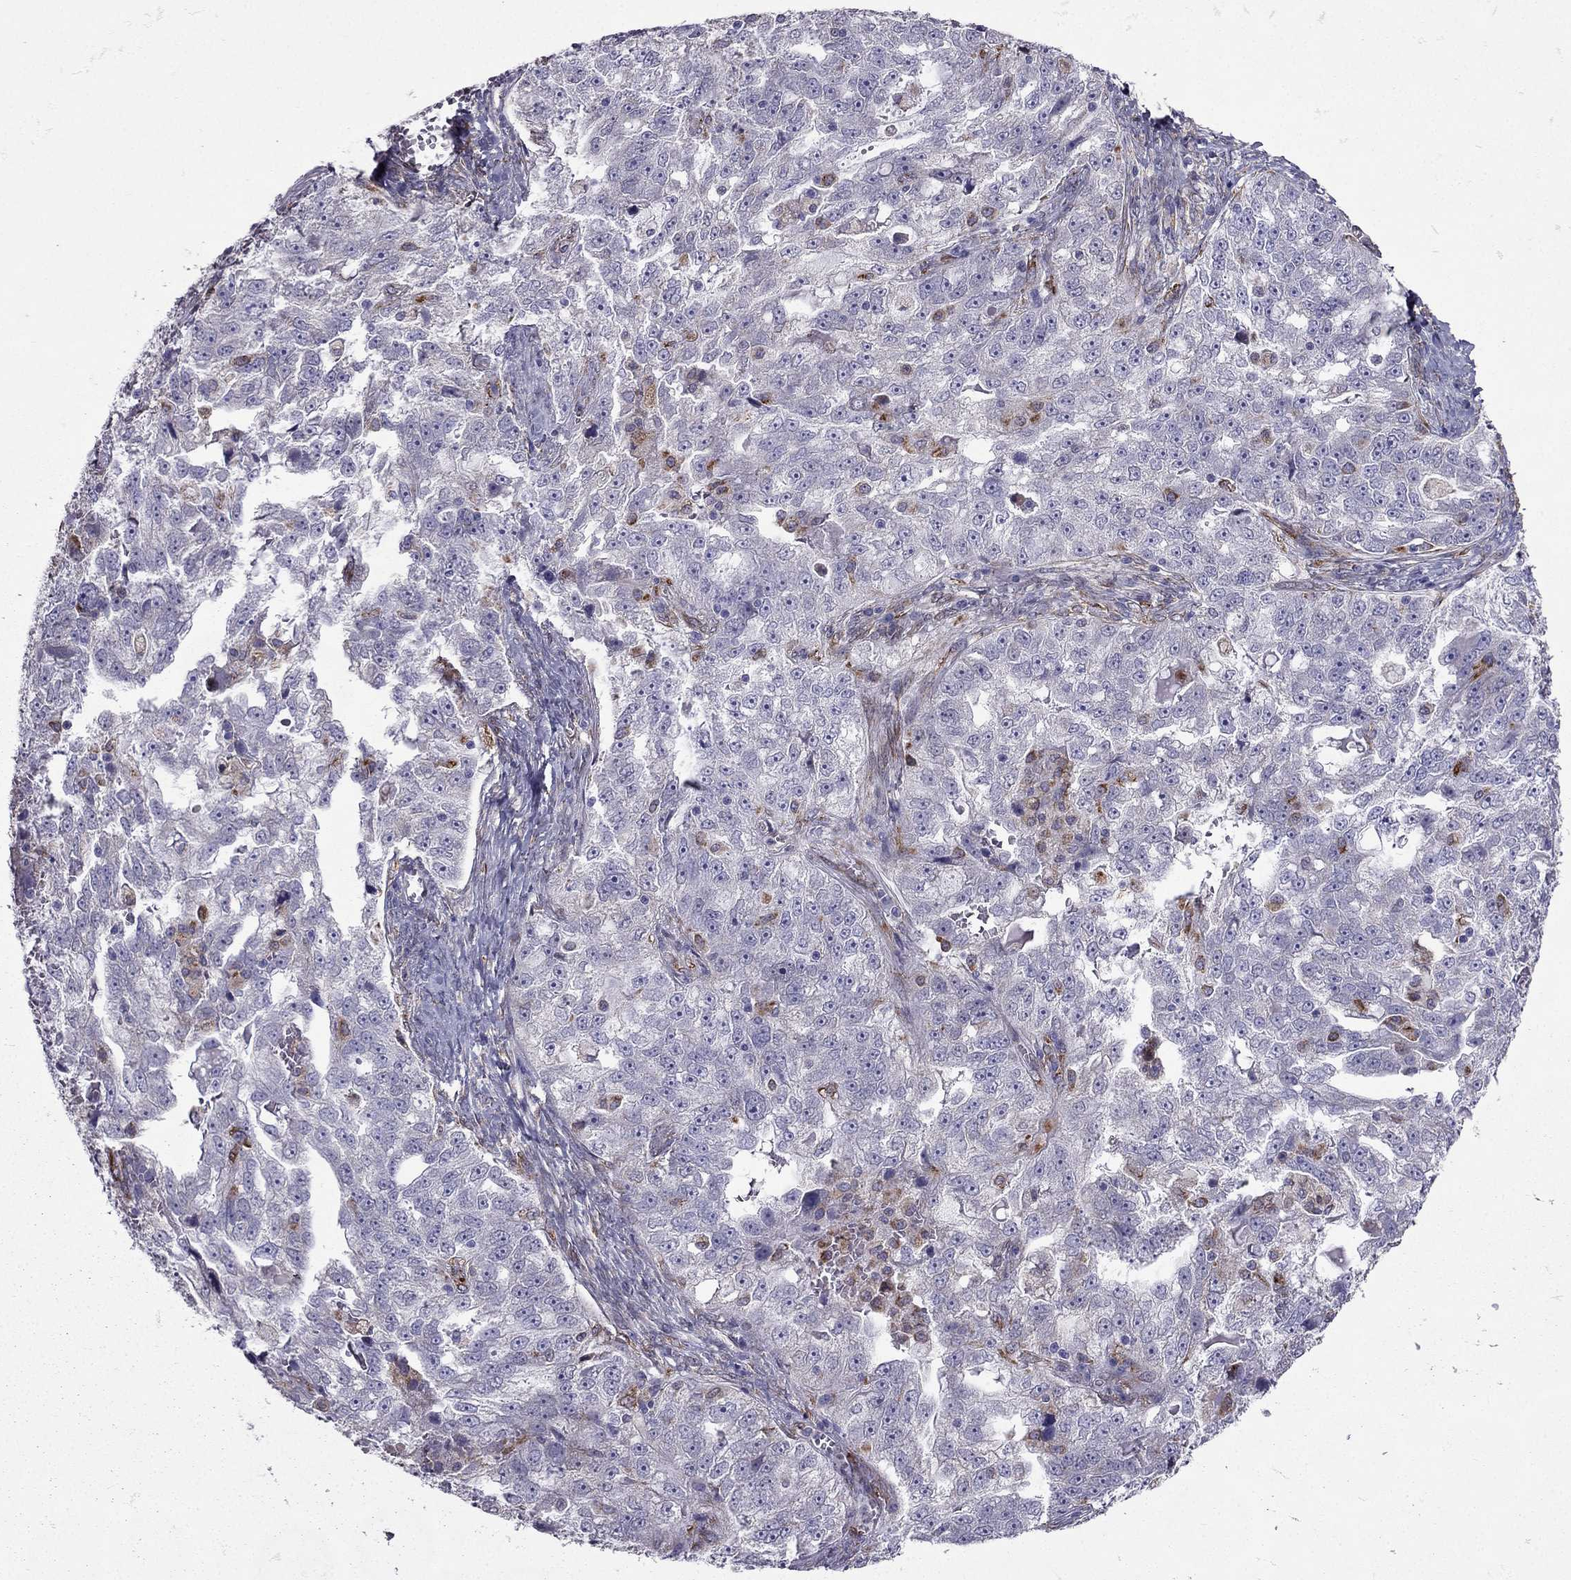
{"staining": {"intensity": "negative", "quantity": "none", "location": "none"}, "tissue": "ovarian cancer", "cell_type": "Tumor cells", "image_type": "cancer", "snomed": [{"axis": "morphology", "description": "Cystadenocarcinoma, serous, NOS"}, {"axis": "topography", "description": "Ovary"}], "caption": "An IHC micrograph of serous cystadenocarcinoma (ovarian) is shown. There is no staining in tumor cells of serous cystadenocarcinoma (ovarian).", "gene": "IKBIP", "patient": {"sex": "female", "age": 51}}